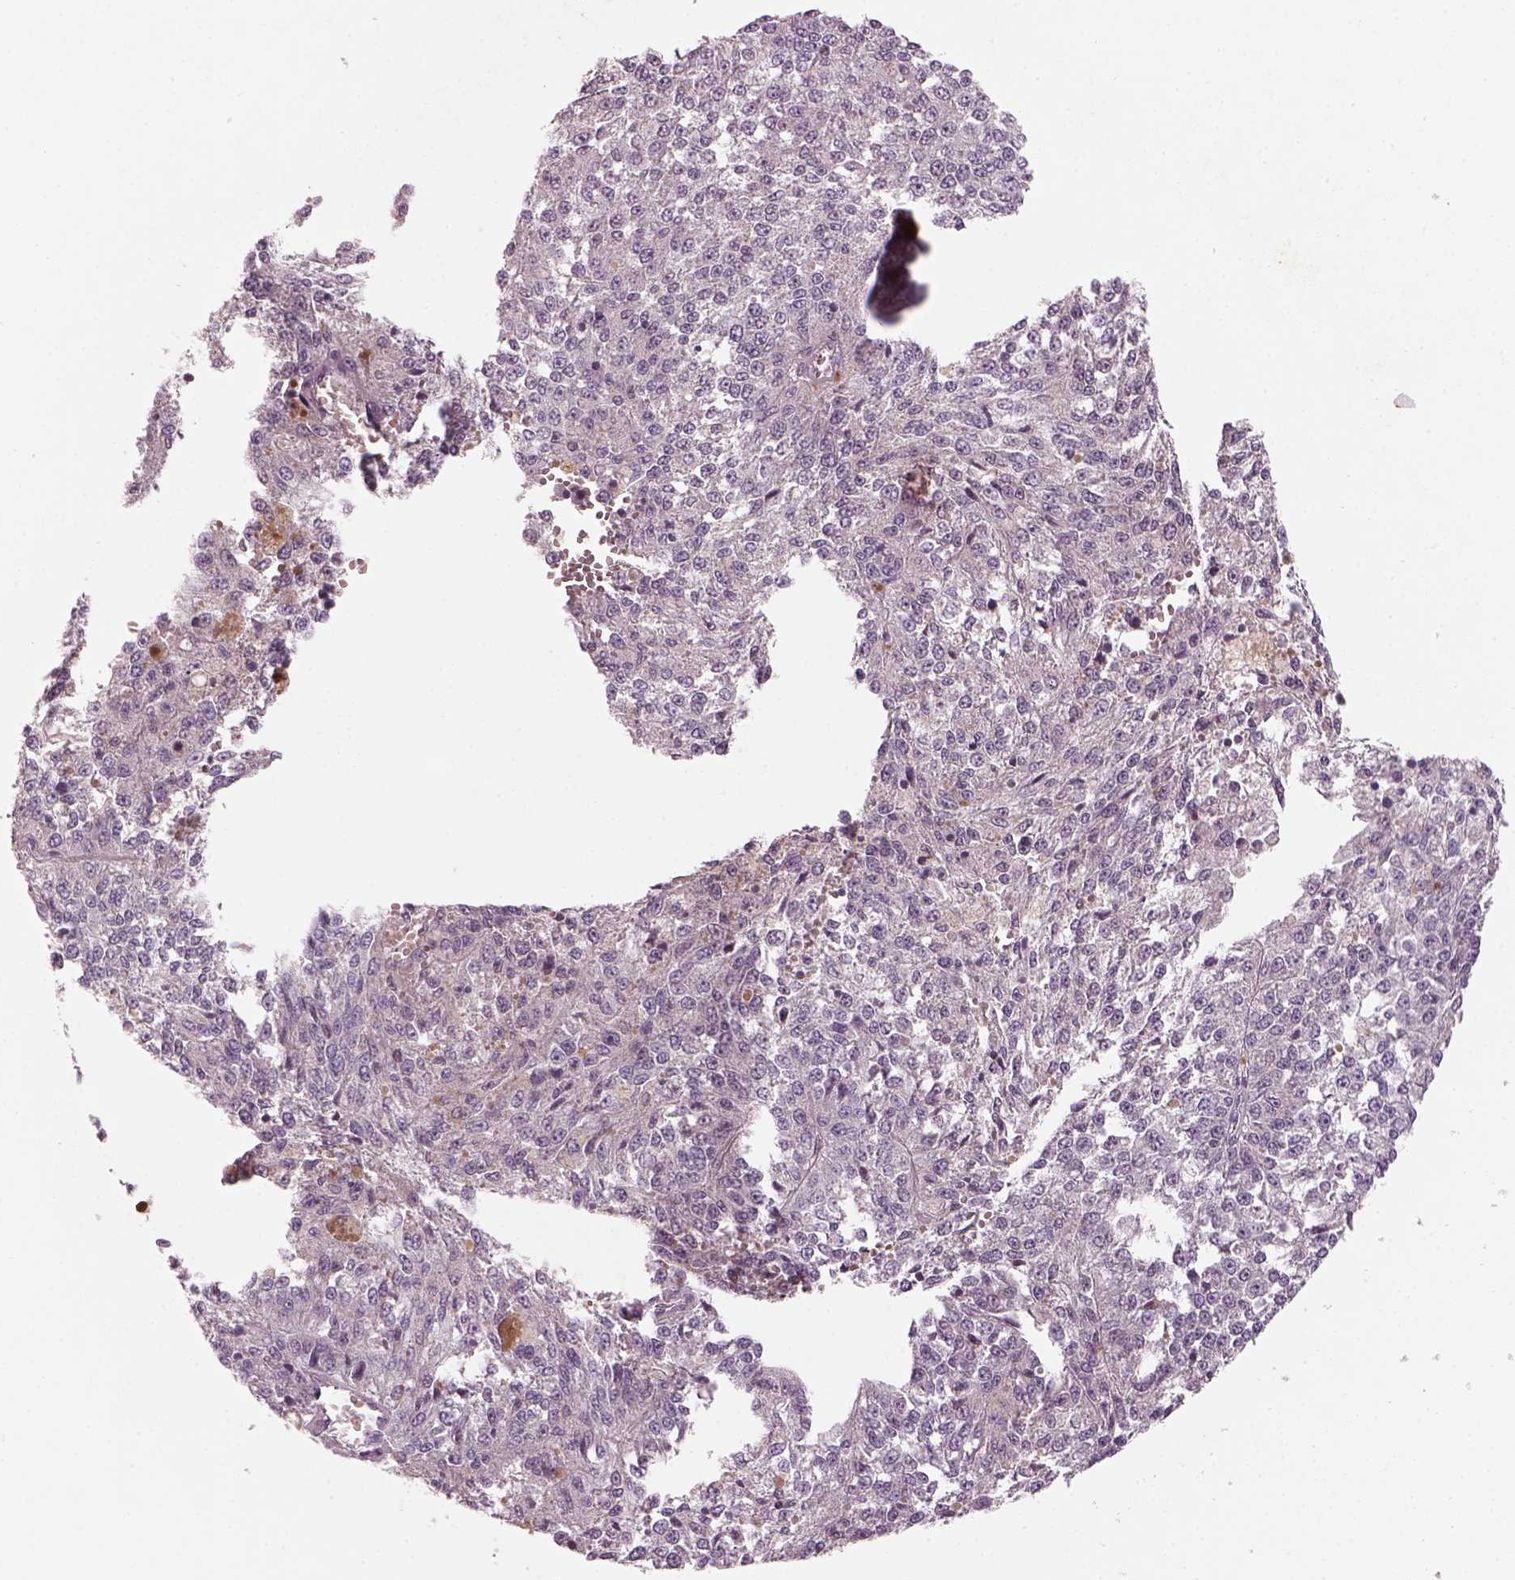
{"staining": {"intensity": "negative", "quantity": "none", "location": "none"}, "tissue": "melanoma", "cell_type": "Tumor cells", "image_type": "cancer", "snomed": [{"axis": "morphology", "description": "Malignant melanoma, Metastatic site"}, {"axis": "topography", "description": "Lymph node"}], "caption": "The histopathology image demonstrates no significant expression in tumor cells of malignant melanoma (metastatic site).", "gene": "PENK", "patient": {"sex": "female", "age": 64}}